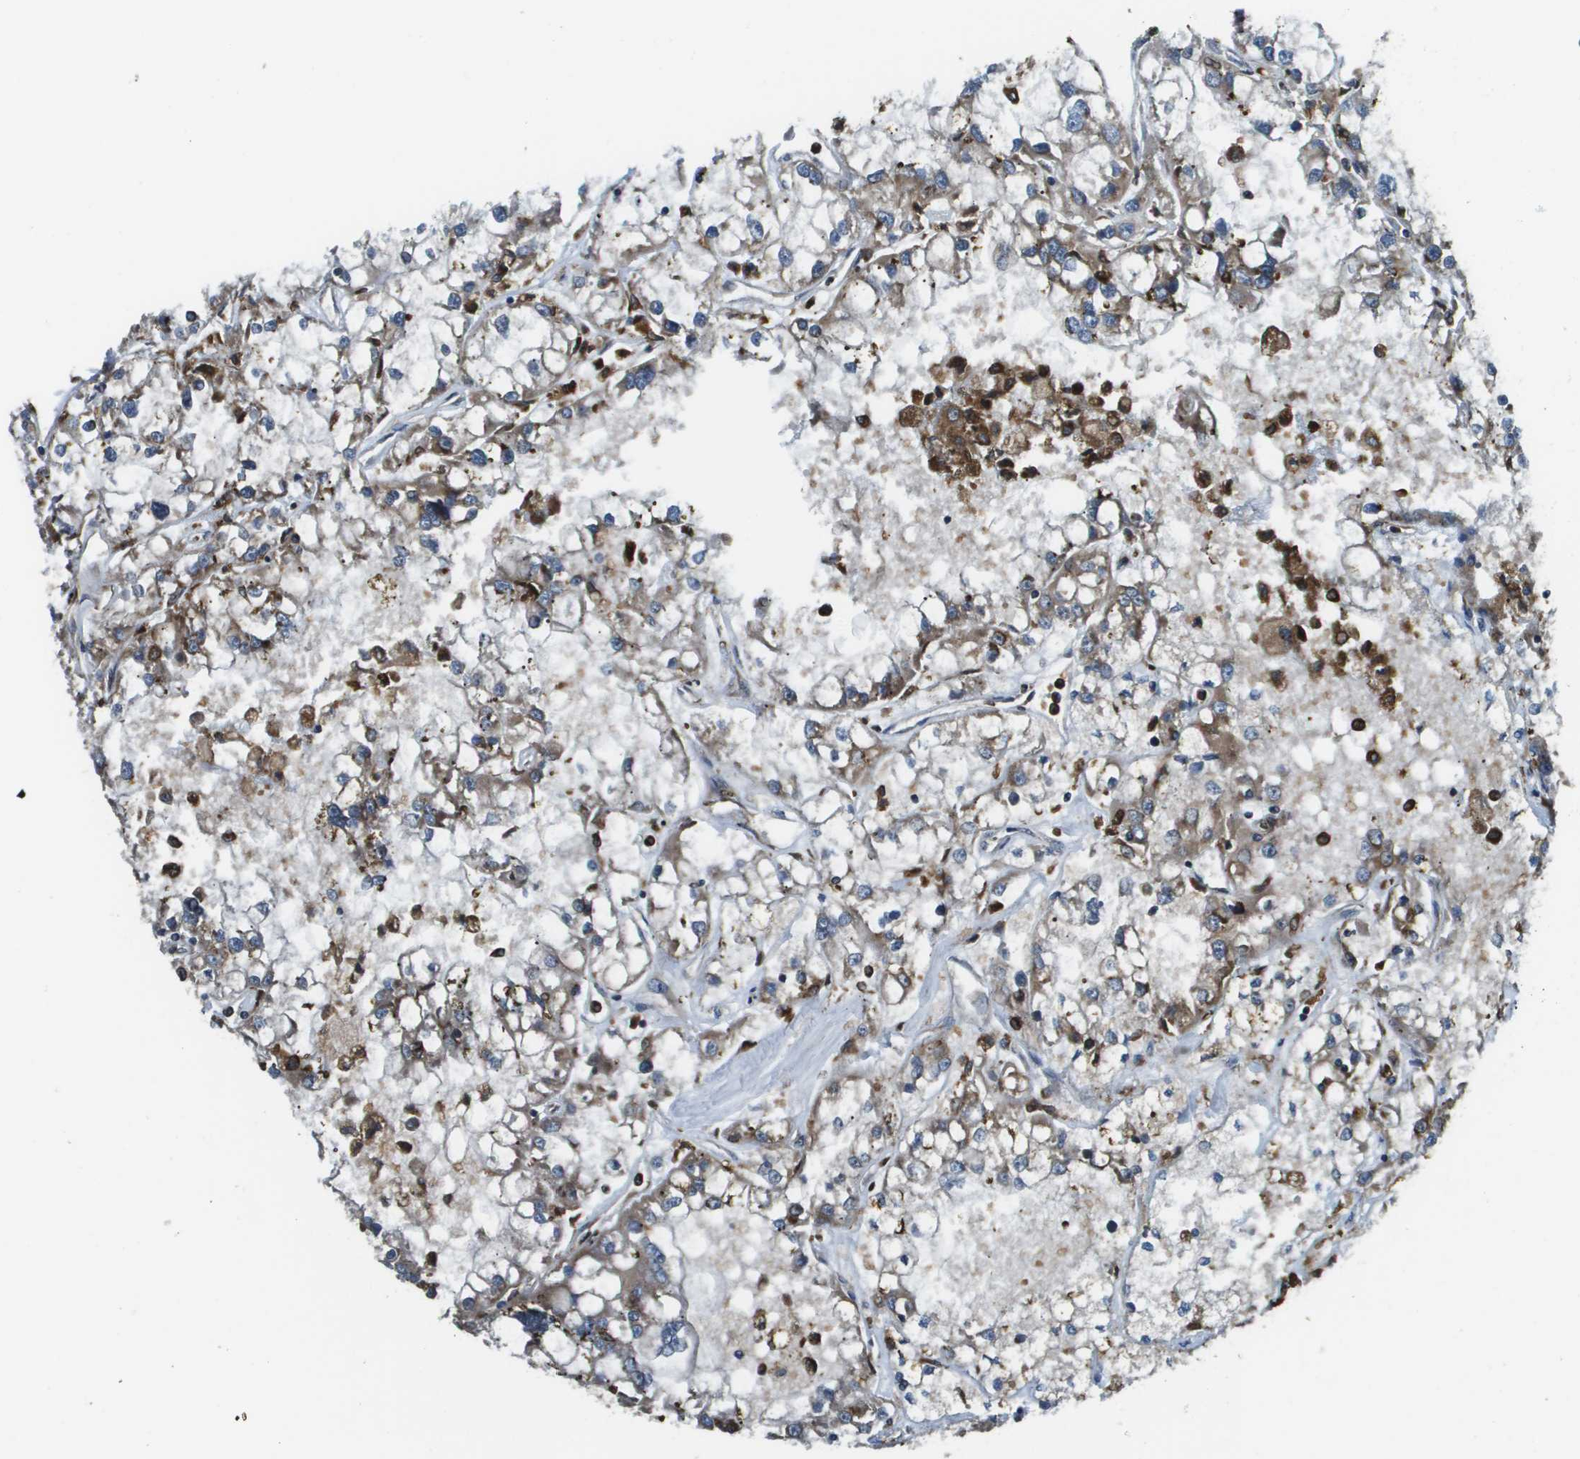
{"staining": {"intensity": "weak", "quantity": "<25%", "location": "cytoplasmic/membranous"}, "tissue": "renal cancer", "cell_type": "Tumor cells", "image_type": "cancer", "snomed": [{"axis": "morphology", "description": "Adenocarcinoma, NOS"}, {"axis": "topography", "description": "Kidney"}], "caption": "High magnification brightfield microscopy of renal cancer stained with DAB (brown) and counterstained with hematoxylin (blue): tumor cells show no significant staining.", "gene": "CNPY3", "patient": {"sex": "female", "age": 52}}